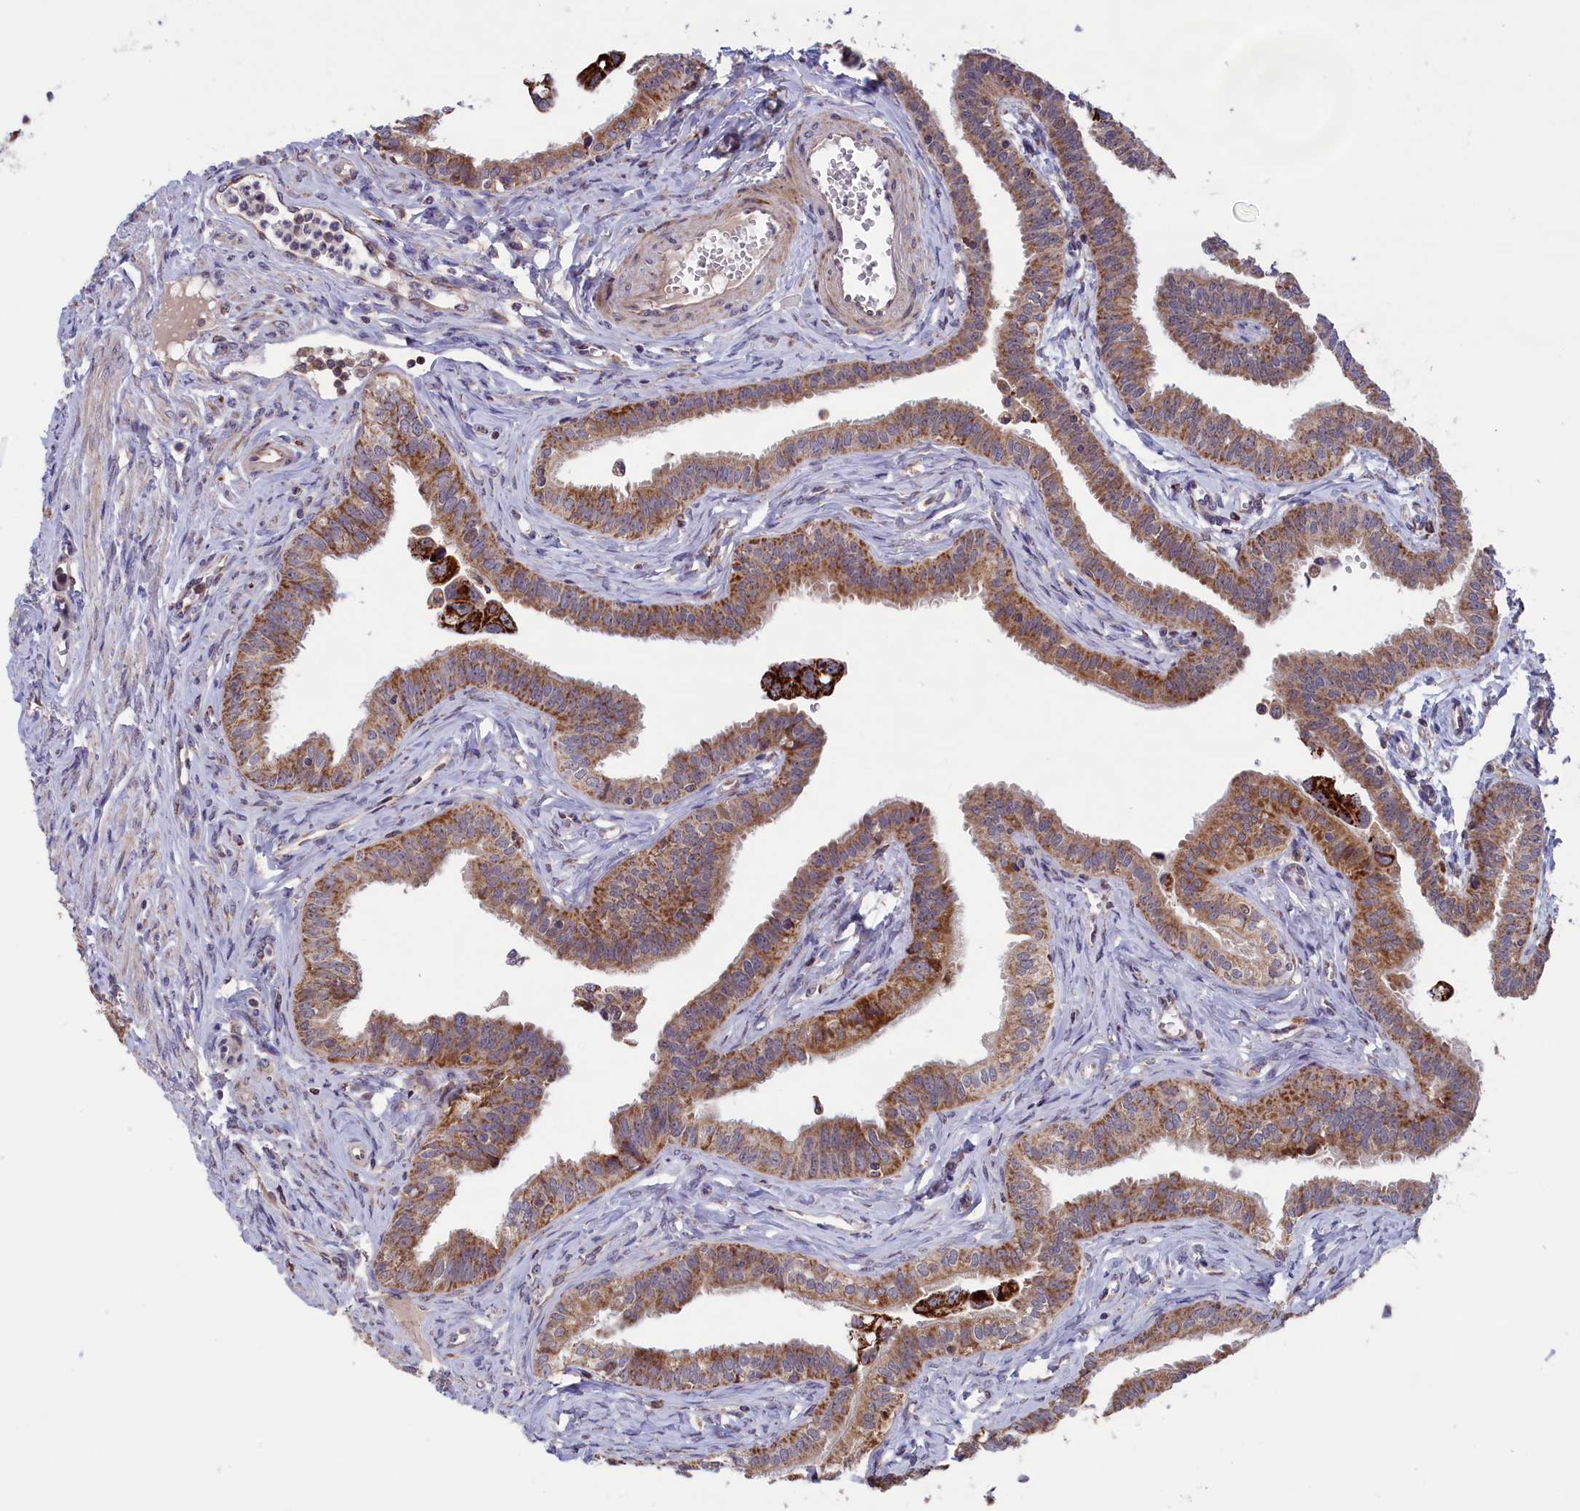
{"staining": {"intensity": "moderate", "quantity": ">75%", "location": "cytoplasmic/membranous"}, "tissue": "fallopian tube", "cell_type": "Glandular cells", "image_type": "normal", "snomed": [{"axis": "morphology", "description": "Normal tissue, NOS"}, {"axis": "morphology", "description": "Carcinoma, NOS"}, {"axis": "topography", "description": "Fallopian tube"}, {"axis": "topography", "description": "Ovary"}], "caption": "Immunohistochemical staining of normal fallopian tube exhibits moderate cytoplasmic/membranous protein expression in approximately >75% of glandular cells.", "gene": "TIMM44", "patient": {"sex": "female", "age": 59}}